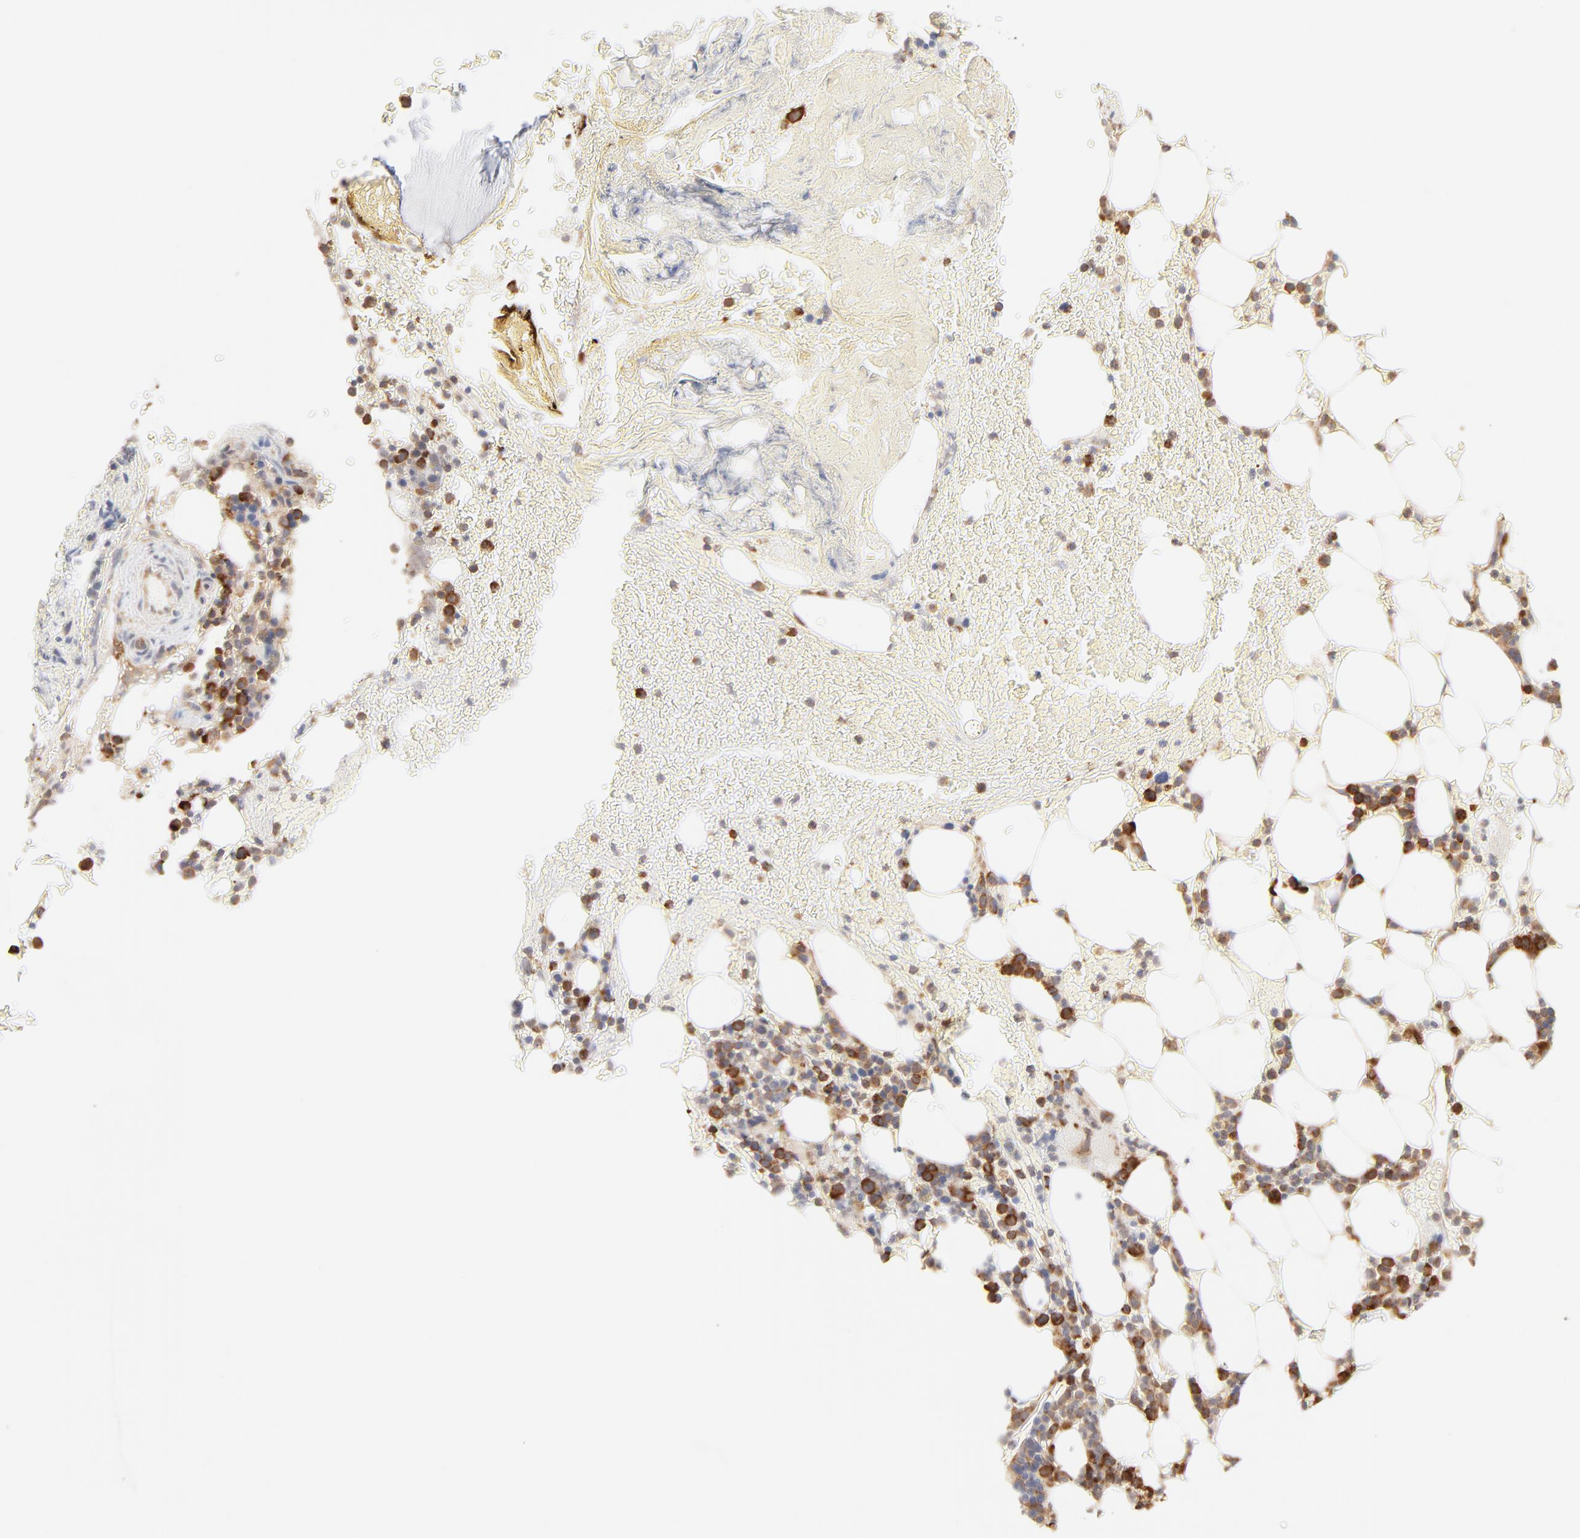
{"staining": {"intensity": "strong", "quantity": "25%-75%", "location": "cytoplasmic/membranous"}, "tissue": "bone marrow", "cell_type": "Hematopoietic cells", "image_type": "normal", "snomed": [{"axis": "morphology", "description": "Normal tissue, NOS"}, {"axis": "topography", "description": "Bone marrow"}], "caption": "Immunohistochemistry (IHC) photomicrograph of unremarkable human bone marrow stained for a protein (brown), which reveals high levels of strong cytoplasmic/membranous expression in approximately 25%-75% of hematopoietic cells.", "gene": "RPS20", "patient": {"sex": "female", "age": 73}}